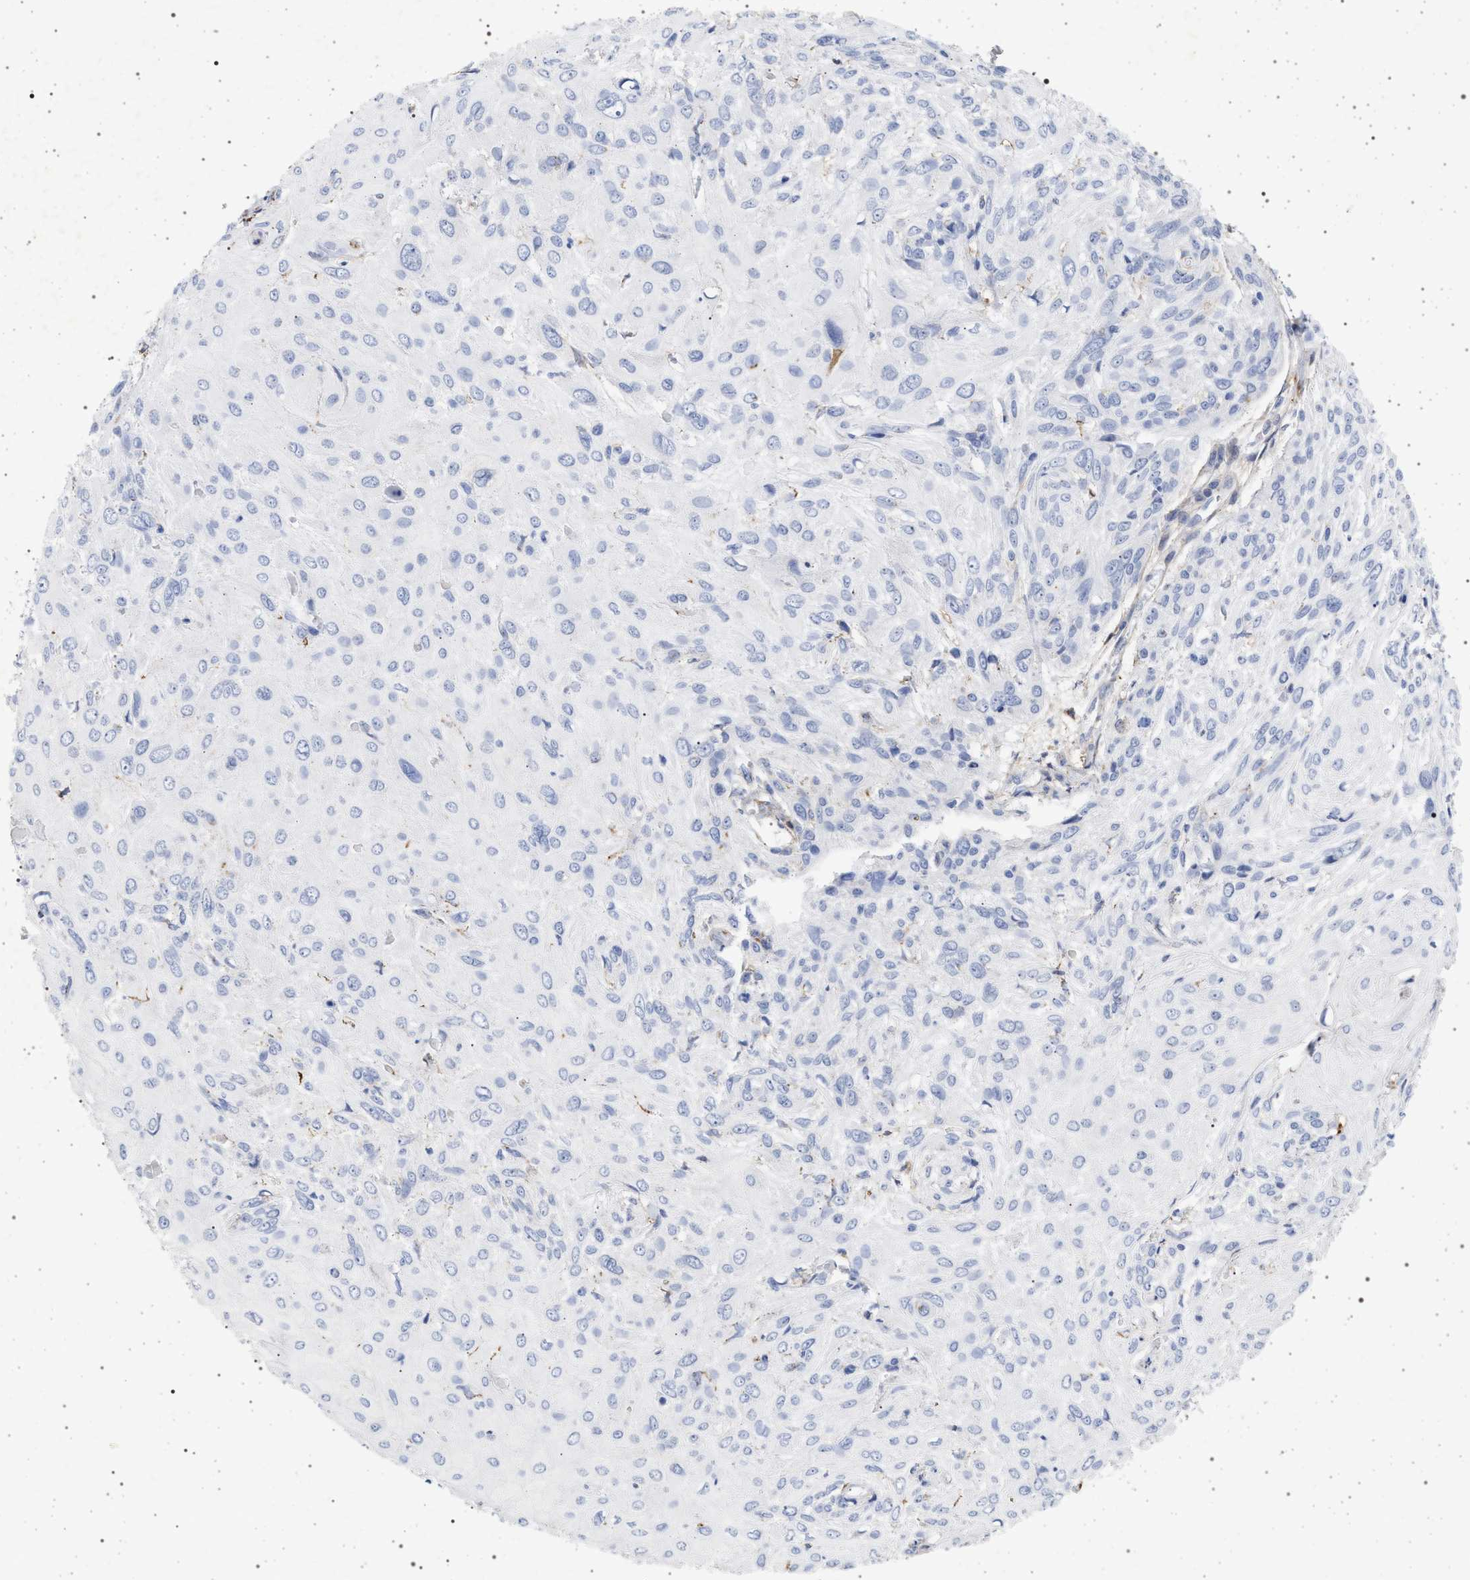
{"staining": {"intensity": "negative", "quantity": "none", "location": "none"}, "tissue": "cervical cancer", "cell_type": "Tumor cells", "image_type": "cancer", "snomed": [{"axis": "morphology", "description": "Squamous cell carcinoma, NOS"}, {"axis": "topography", "description": "Cervix"}], "caption": "Immunohistochemical staining of human squamous cell carcinoma (cervical) shows no significant positivity in tumor cells.", "gene": "PLG", "patient": {"sex": "female", "age": 51}}